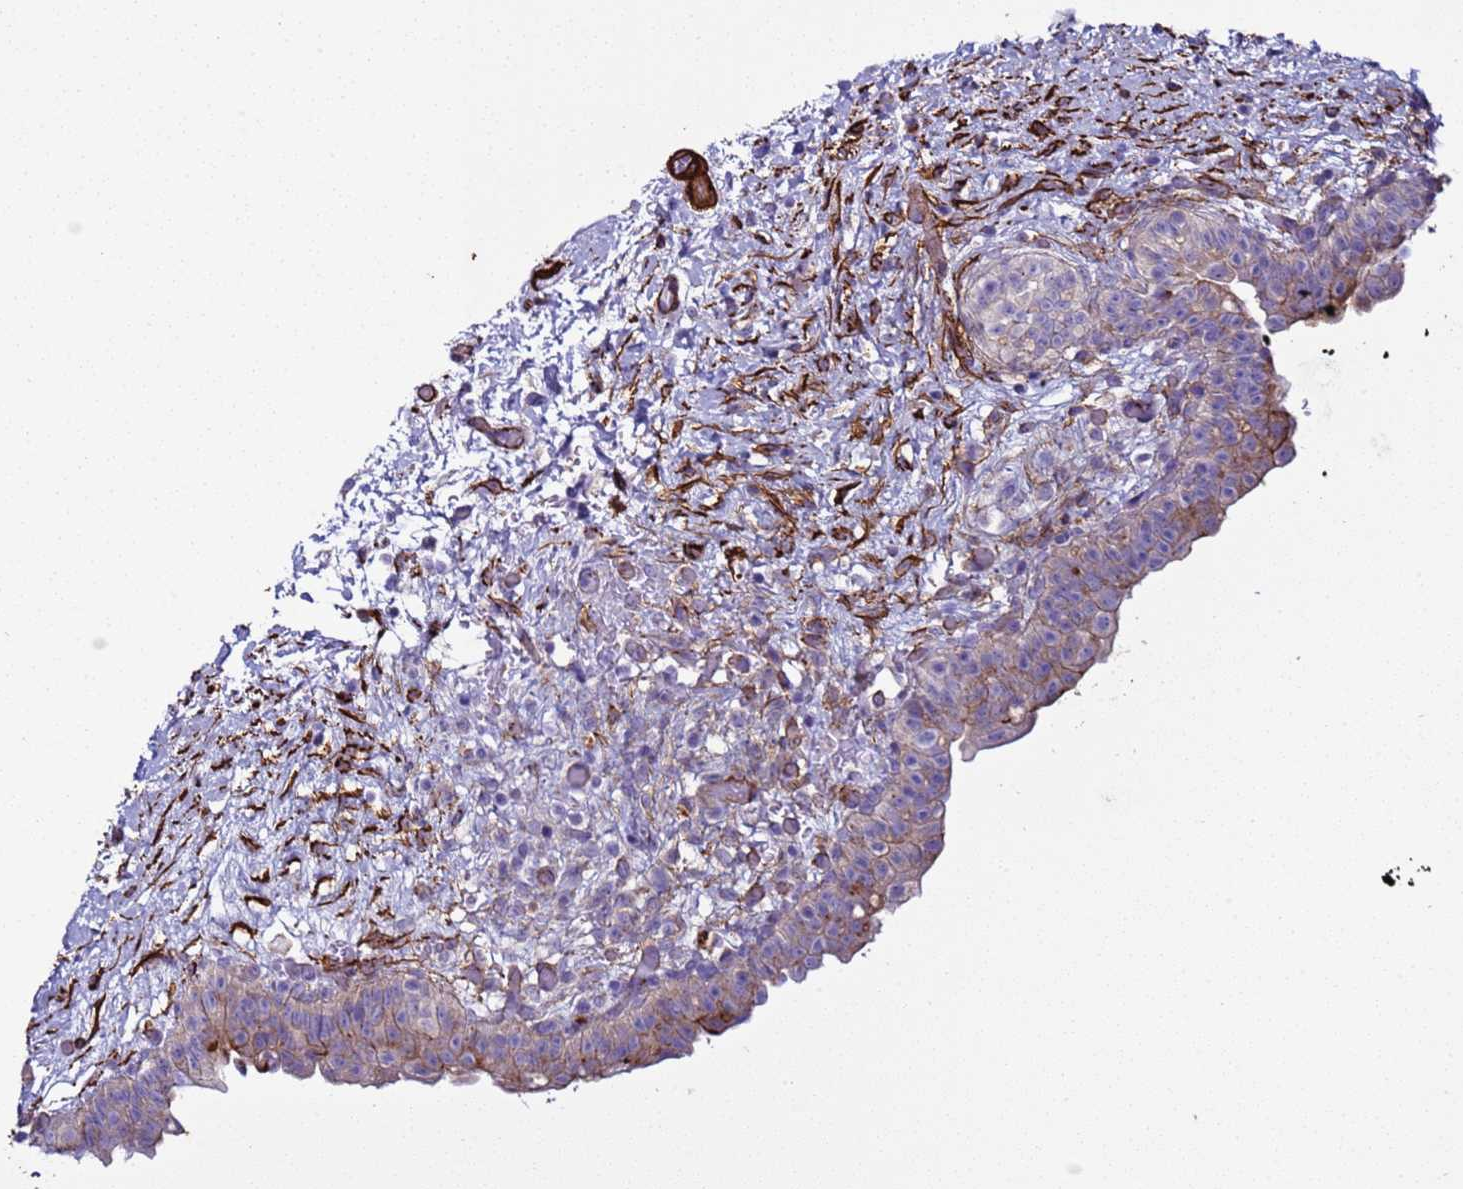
{"staining": {"intensity": "weak", "quantity": "25%-75%", "location": "cytoplasmic/membranous"}, "tissue": "urinary bladder", "cell_type": "Urothelial cells", "image_type": "normal", "snomed": [{"axis": "morphology", "description": "Normal tissue, NOS"}, {"axis": "topography", "description": "Urinary bladder"}], "caption": "Urinary bladder stained with DAB (3,3'-diaminobenzidine) immunohistochemistry shows low levels of weak cytoplasmic/membranous positivity in about 25%-75% of urothelial cells.", "gene": "RABL2A", "patient": {"sex": "male", "age": 69}}